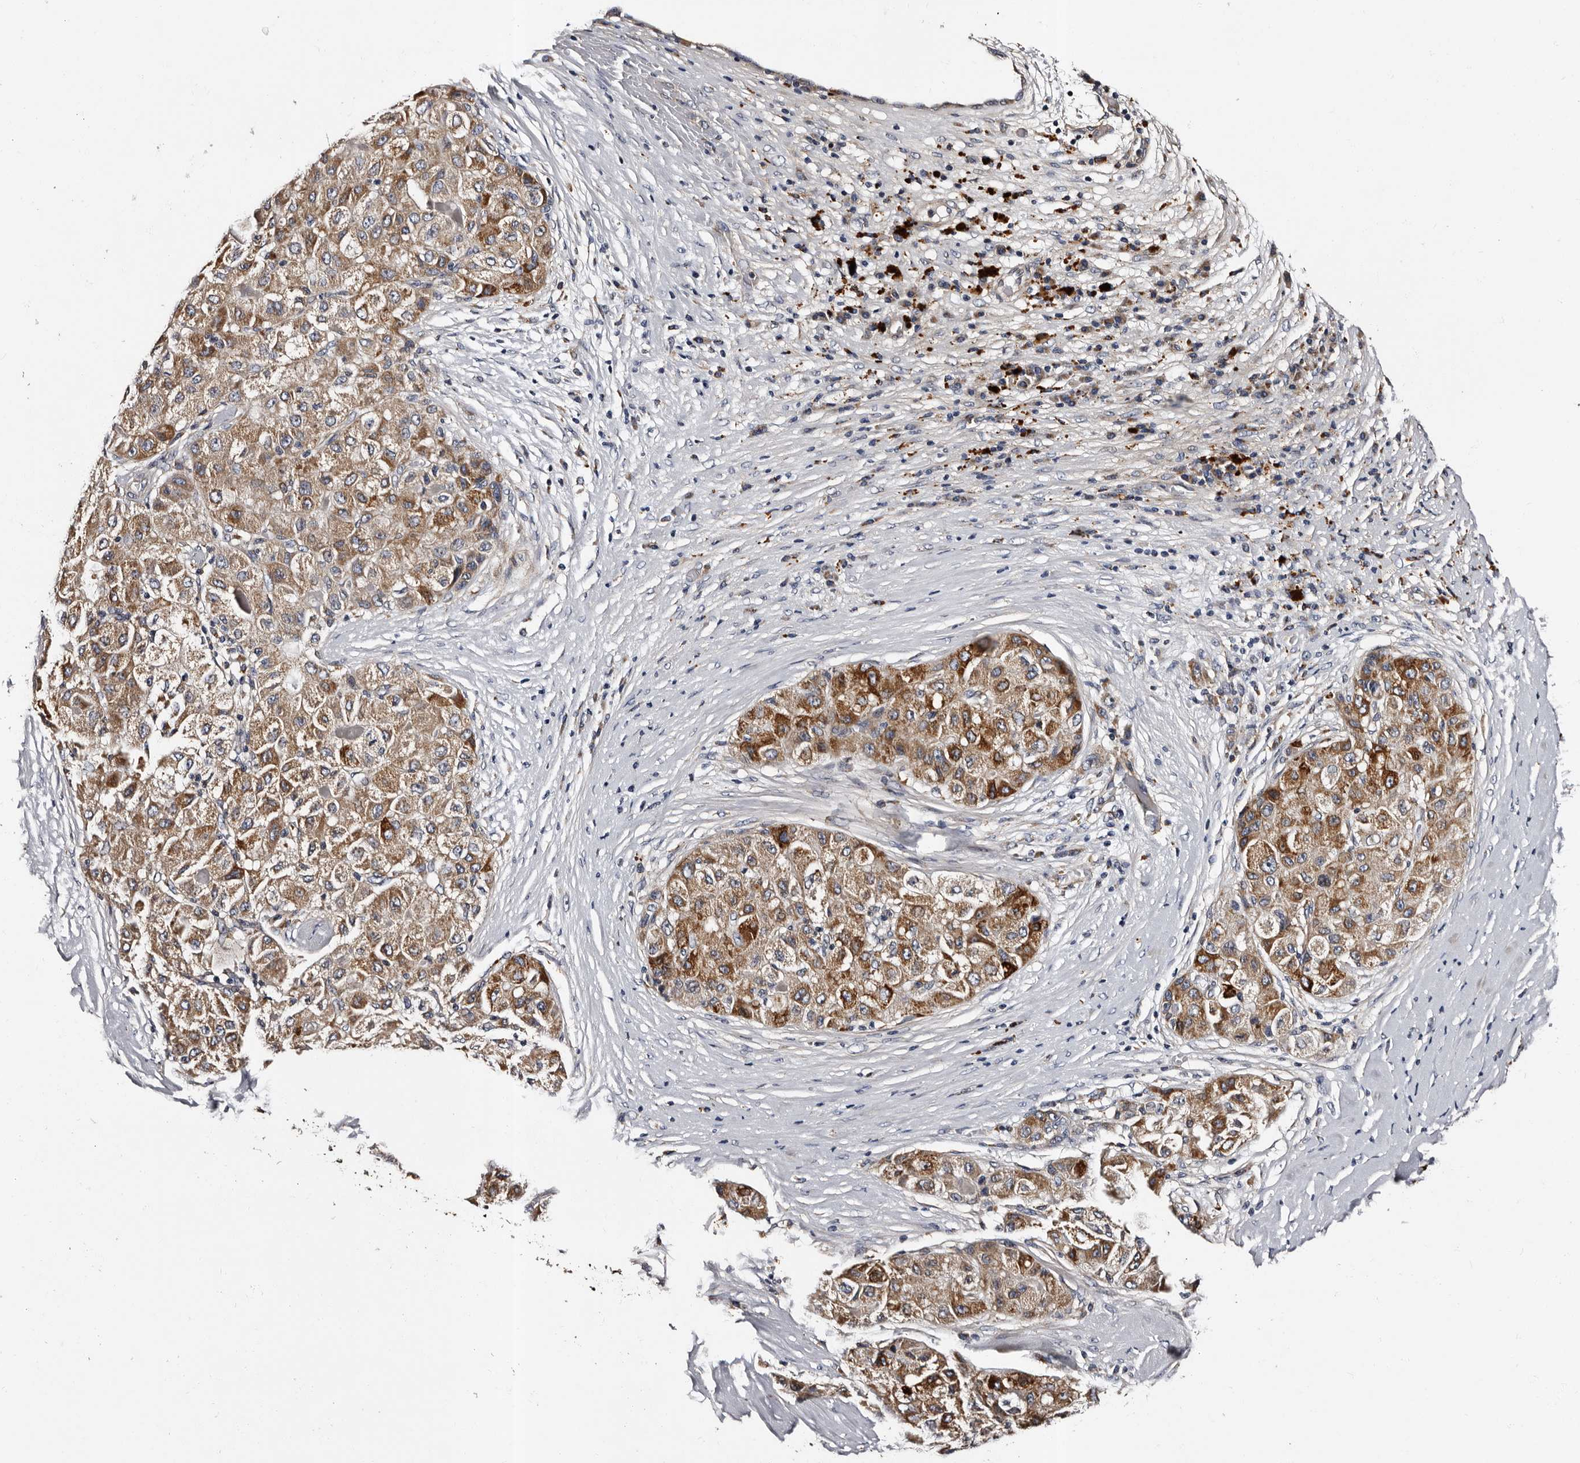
{"staining": {"intensity": "moderate", "quantity": ">75%", "location": "cytoplasmic/membranous"}, "tissue": "liver cancer", "cell_type": "Tumor cells", "image_type": "cancer", "snomed": [{"axis": "morphology", "description": "Carcinoma, Hepatocellular, NOS"}, {"axis": "topography", "description": "Liver"}], "caption": "Immunohistochemical staining of liver cancer (hepatocellular carcinoma) demonstrates medium levels of moderate cytoplasmic/membranous protein positivity in about >75% of tumor cells.", "gene": "ADCK5", "patient": {"sex": "male", "age": 80}}